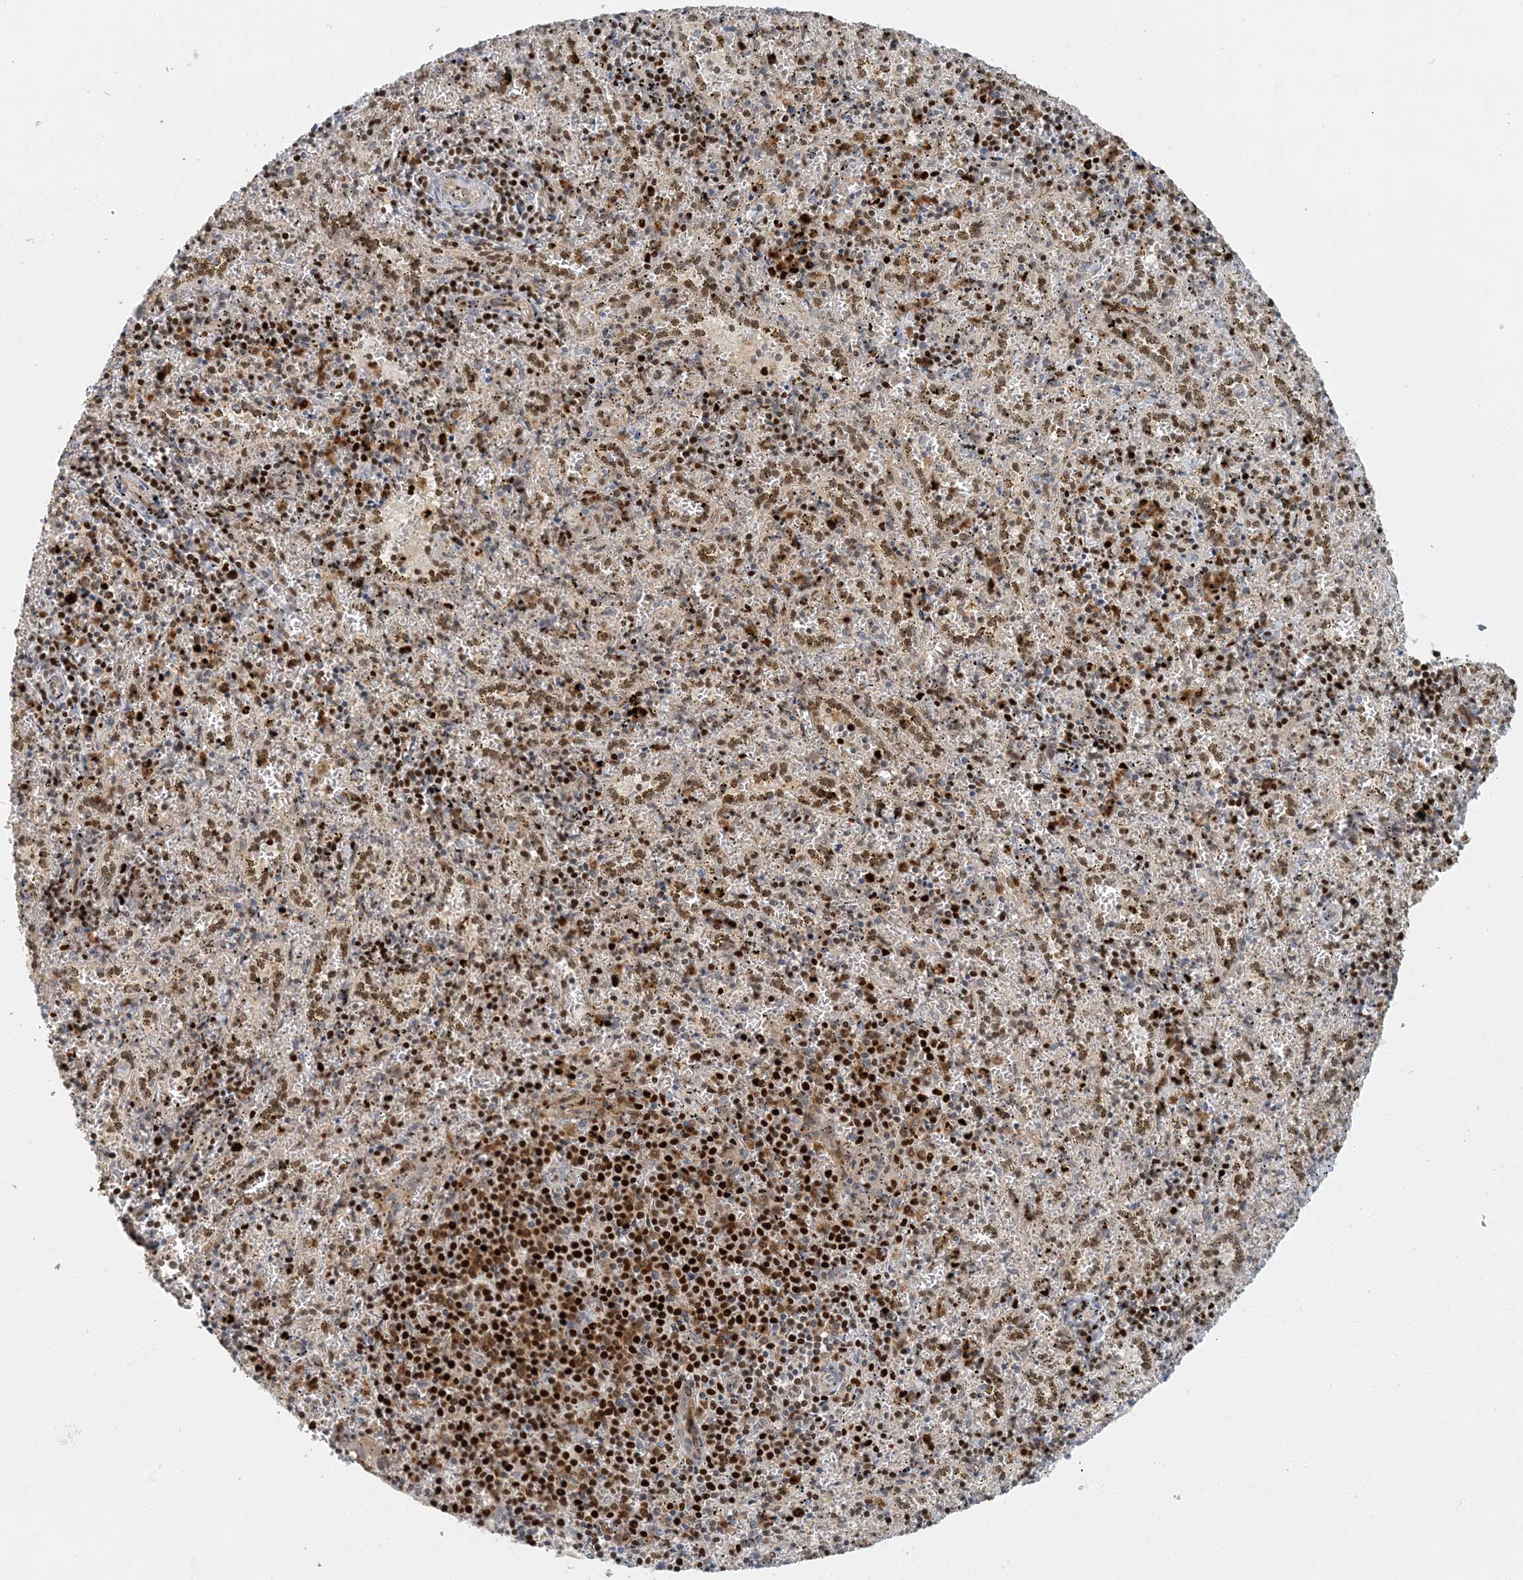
{"staining": {"intensity": "moderate", "quantity": "<25%", "location": "nuclear"}, "tissue": "spleen", "cell_type": "Cells in red pulp", "image_type": "normal", "snomed": [{"axis": "morphology", "description": "Normal tissue, NOS"}, {"axis": "topography", "description": "Spleen"}], "caption": "Protein expression analysis of unremarkable spleen displays moderate nuclear positivity in about <25% of cells in red pulp.", "gene": "AK9", "patient": {"sex": "male", "age": 11}}